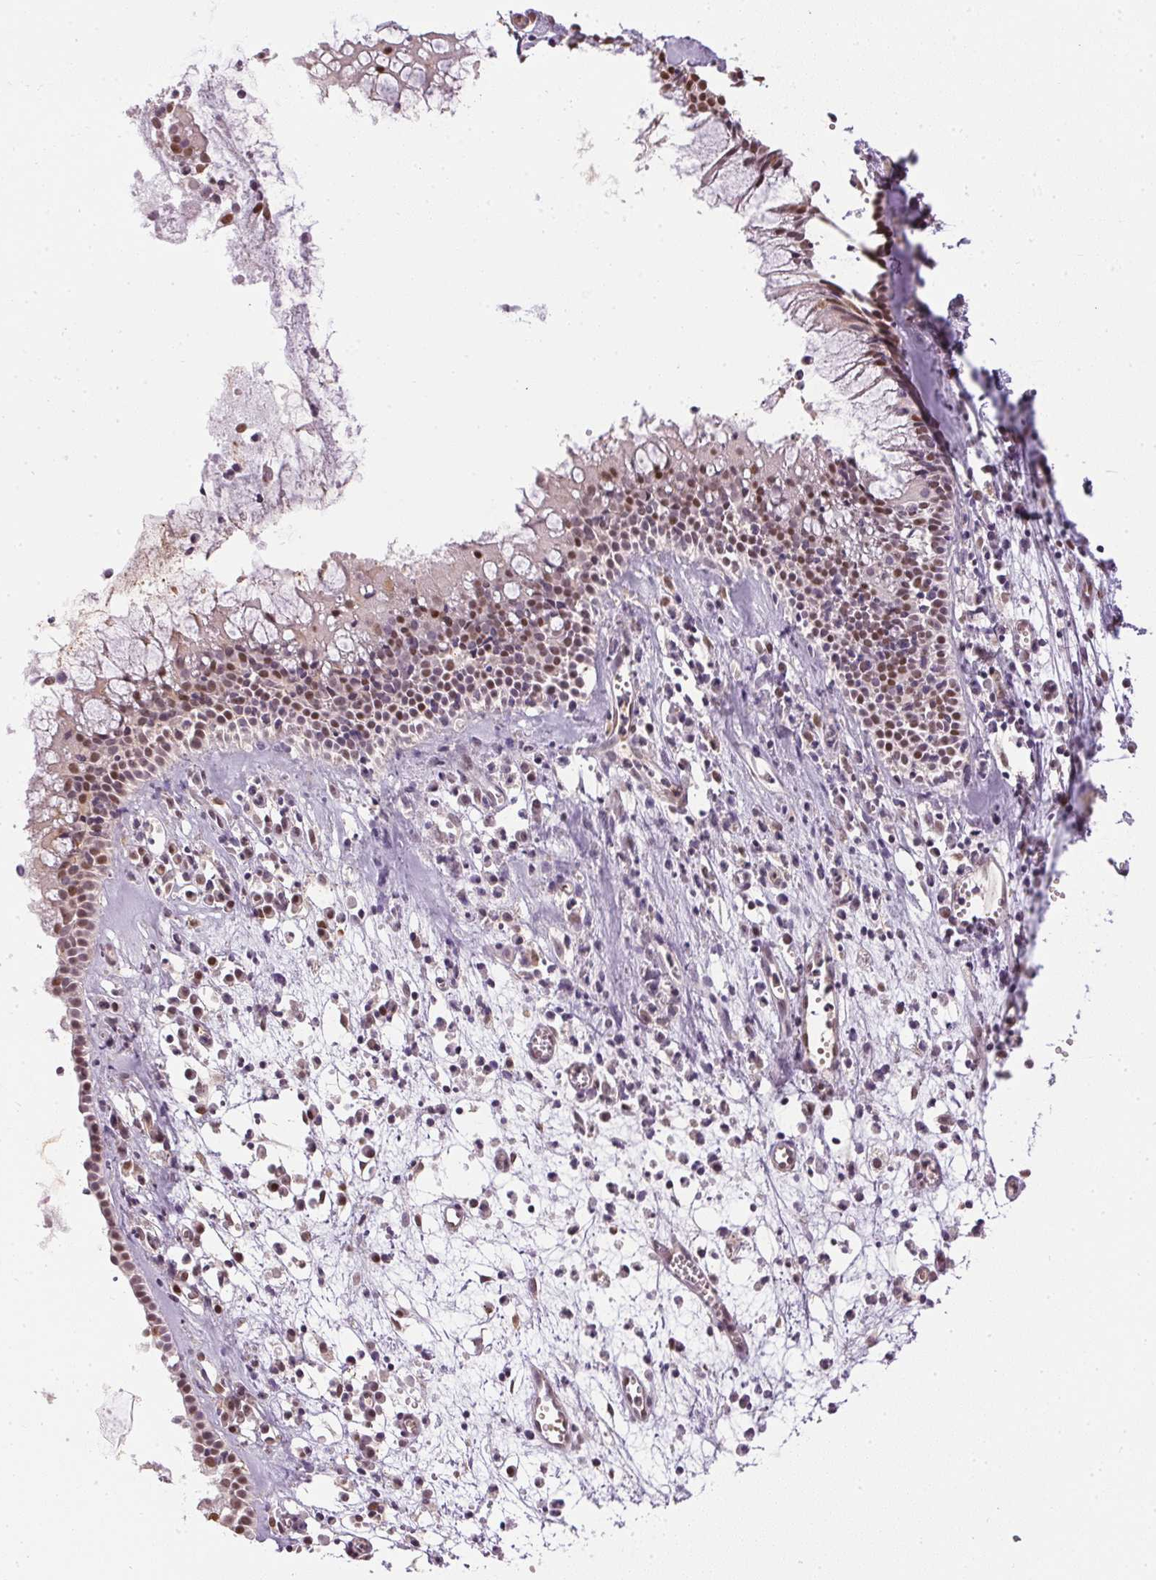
{"staining": {"intensity": "weak", "quantity": "25%-75%", "location": "nuclear"}, "tissue": "nasopharynx", "cell_type": "Respiratory epithelial cells", "image_type": "normal", "snomed": [{"axis": "morphology", "description": "Normal tissue, NOS"}, {"axis": "topography", "description": "Nasopharynx"}], "caption": "The photomicrograph shows immunohistochemical staining of benign nasopharynx. There is weak nuclear expression is present in approximately 25%-75% of respiratory epithelial cells. (IHC, brightfield microscopy, high magnification).", "gene": "TPI1", "patient": {"sex": "female", "age": 52}}